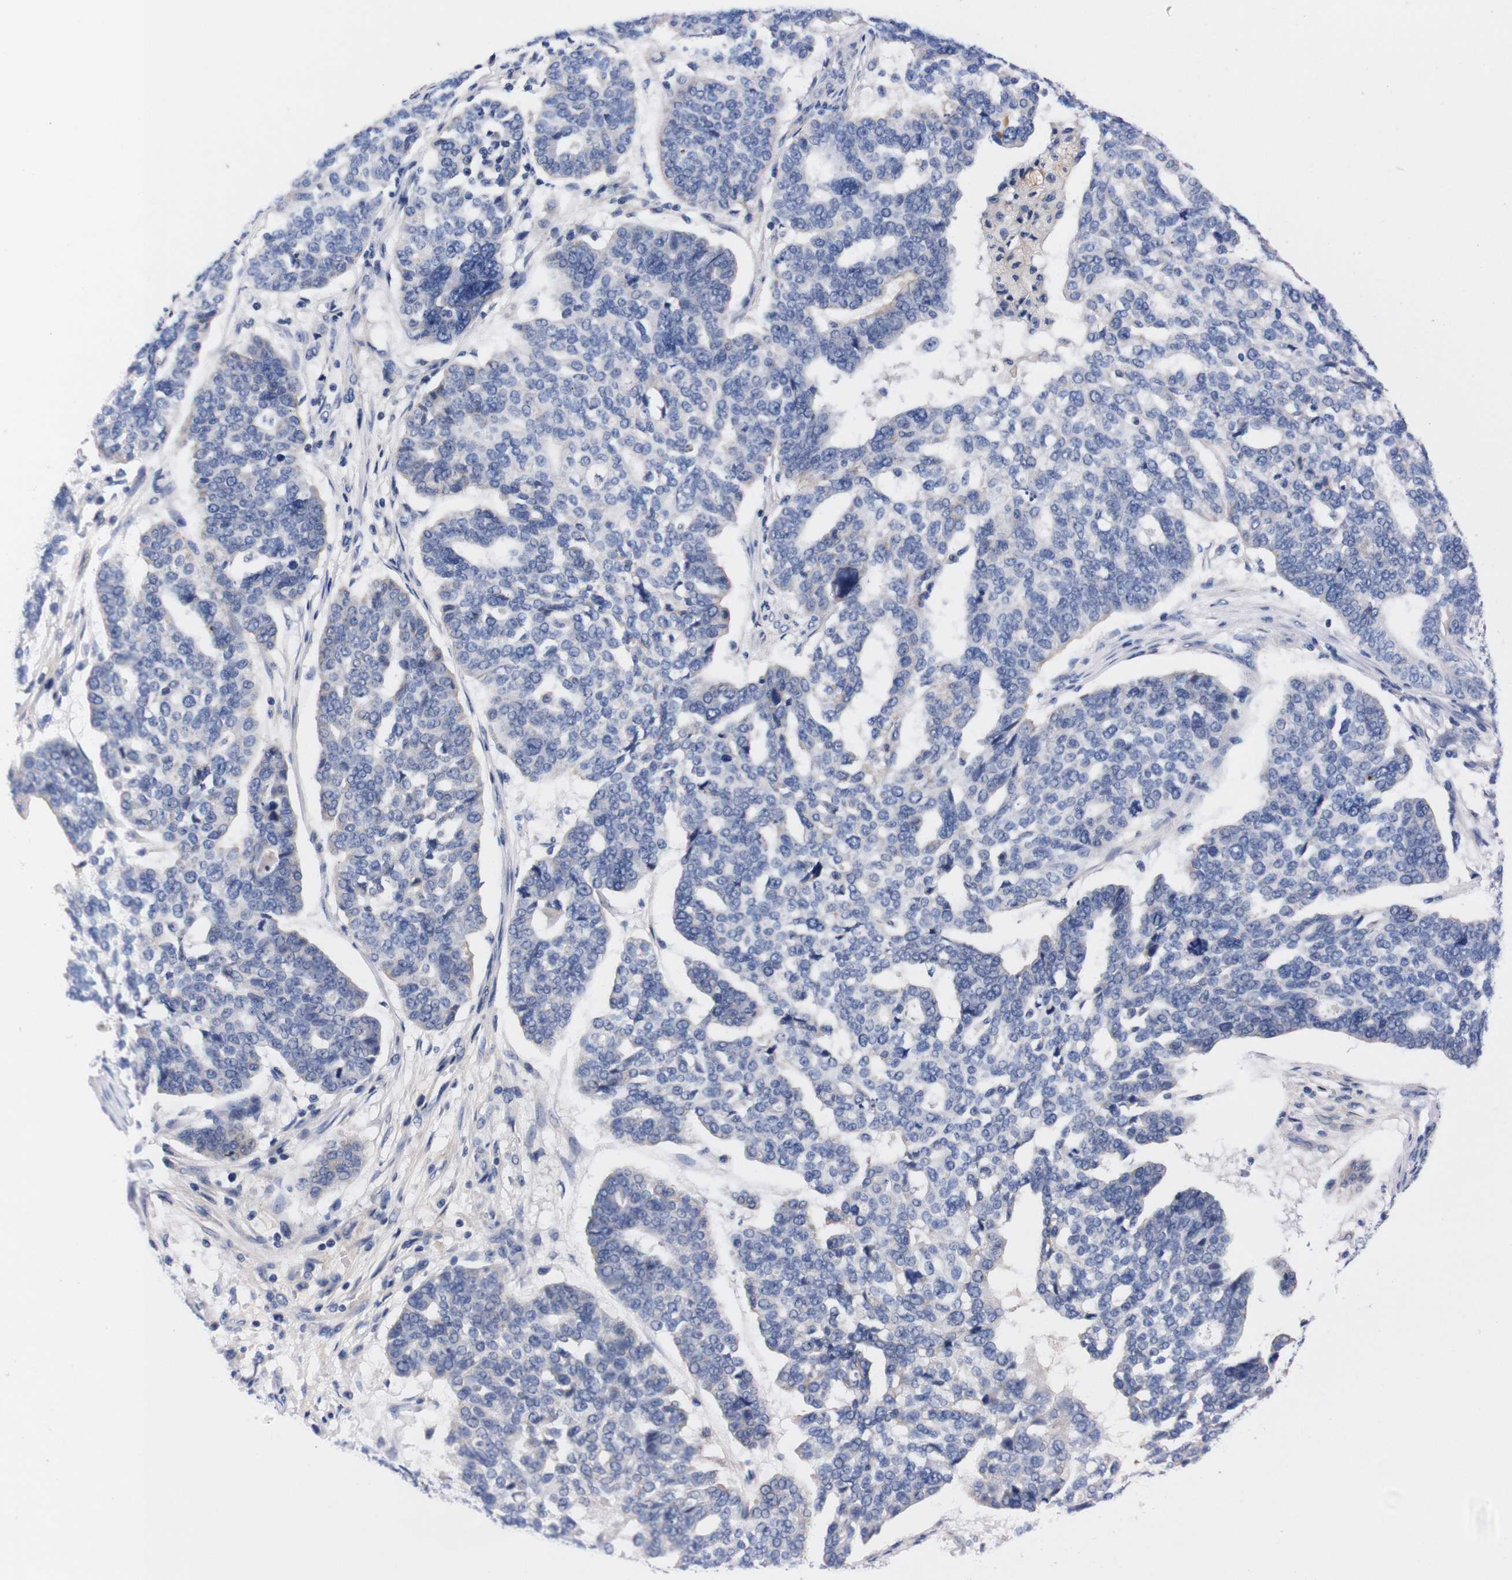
{"staining": {"intensity": "negative", "quantity": "none", "location": "none"}, "tissue": "ovarian cancer", "cell_type": "Tumor cells", "image_type": "cancer", "snomed": [{"axis": "morphology", "description": "Cystadenocarcinoma, serous, NOS"}, {"axis": "topography", "description": "Ovary"}], "caption": "Micrograph shows no protein staining in tumor cells of ovarian cancer tissue. The staining is performed using DAB (3,3'-diaminobenzidine) brown chromogen with nuclei counter-stained in using hematoxylin.", "gene": "FAM210A", "patient": {"sex": "female", "age": 59}}